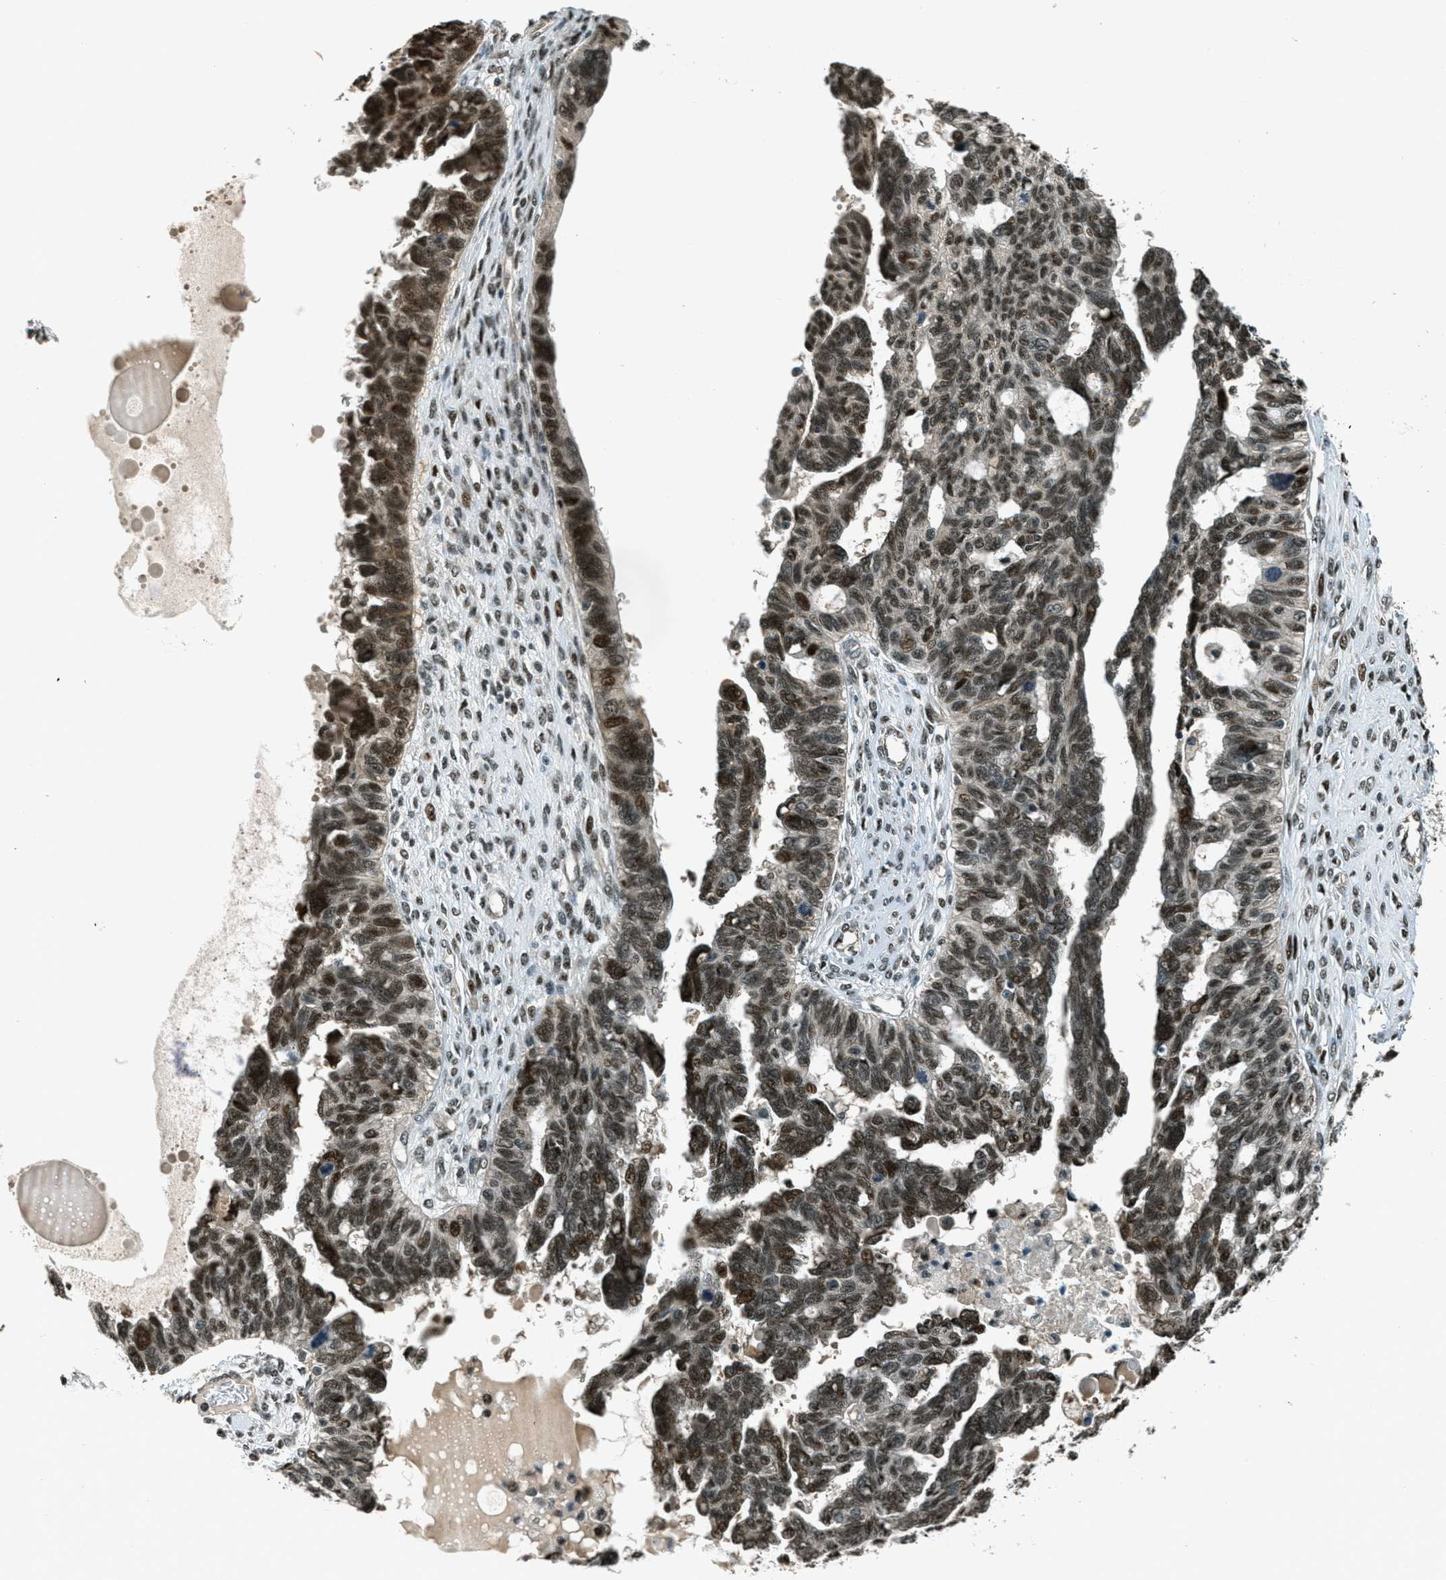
{"staining": {"intensity": "strong", "quantity": ">75%", "location": "nuclear"}, "tissue": "ovarian cancer", "cell_type": "Tumor cells", "image_type": "cancer", "snomed": [{"axis": "morphology", "description": "Cystadenocarcinoma, serous, NOS"}, {"axis": "topography", "description": "Ovary"}], "caption": "A brown stain shows strong nuclear positivity of a protein in ovarian serous cystadenocarcinoma tumor cells.", "gene": "FOXM1", "patient": {"sex": "female", "age": 79}}